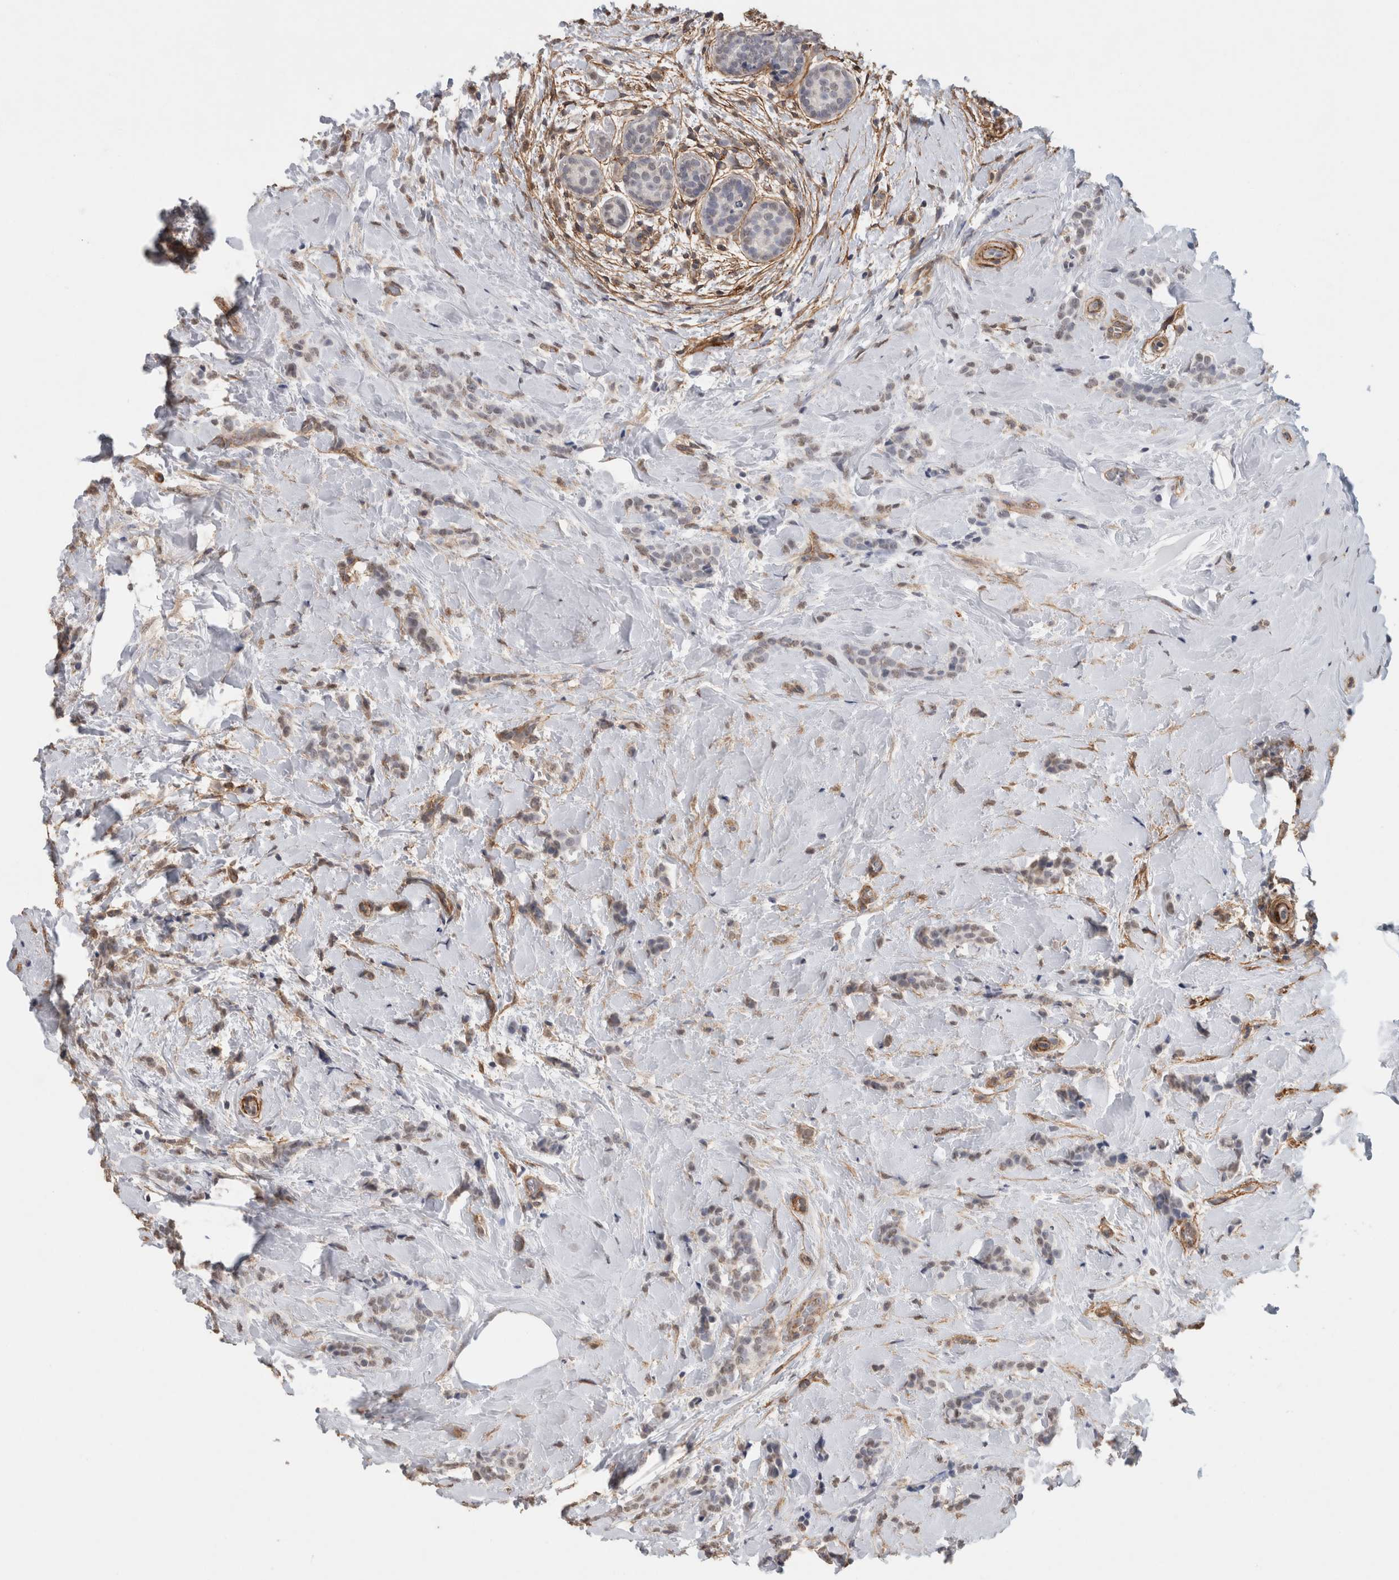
{"staining": {"intensity": "negative", "quantity": "none", "location": "none"}, "tissue": "breast cancer", "cell_type": "Tumor cells", "image_type": "cancer", "snomed": [{"axis": "morphology", "description": "Lobular carcinoma, in situ"}, {"axis": "morphology", "description": "Lobular carcinoma"}, {"axis": "topography", "description": "Breast"}], "caption": "The immunohistochemistry photomicrograph has no significant positivity in tumor cells of breast cancer (lobular carcinoma in situ) tissue.", "gene": "RECK", "patient": {"sex": "female", "age": 41}}